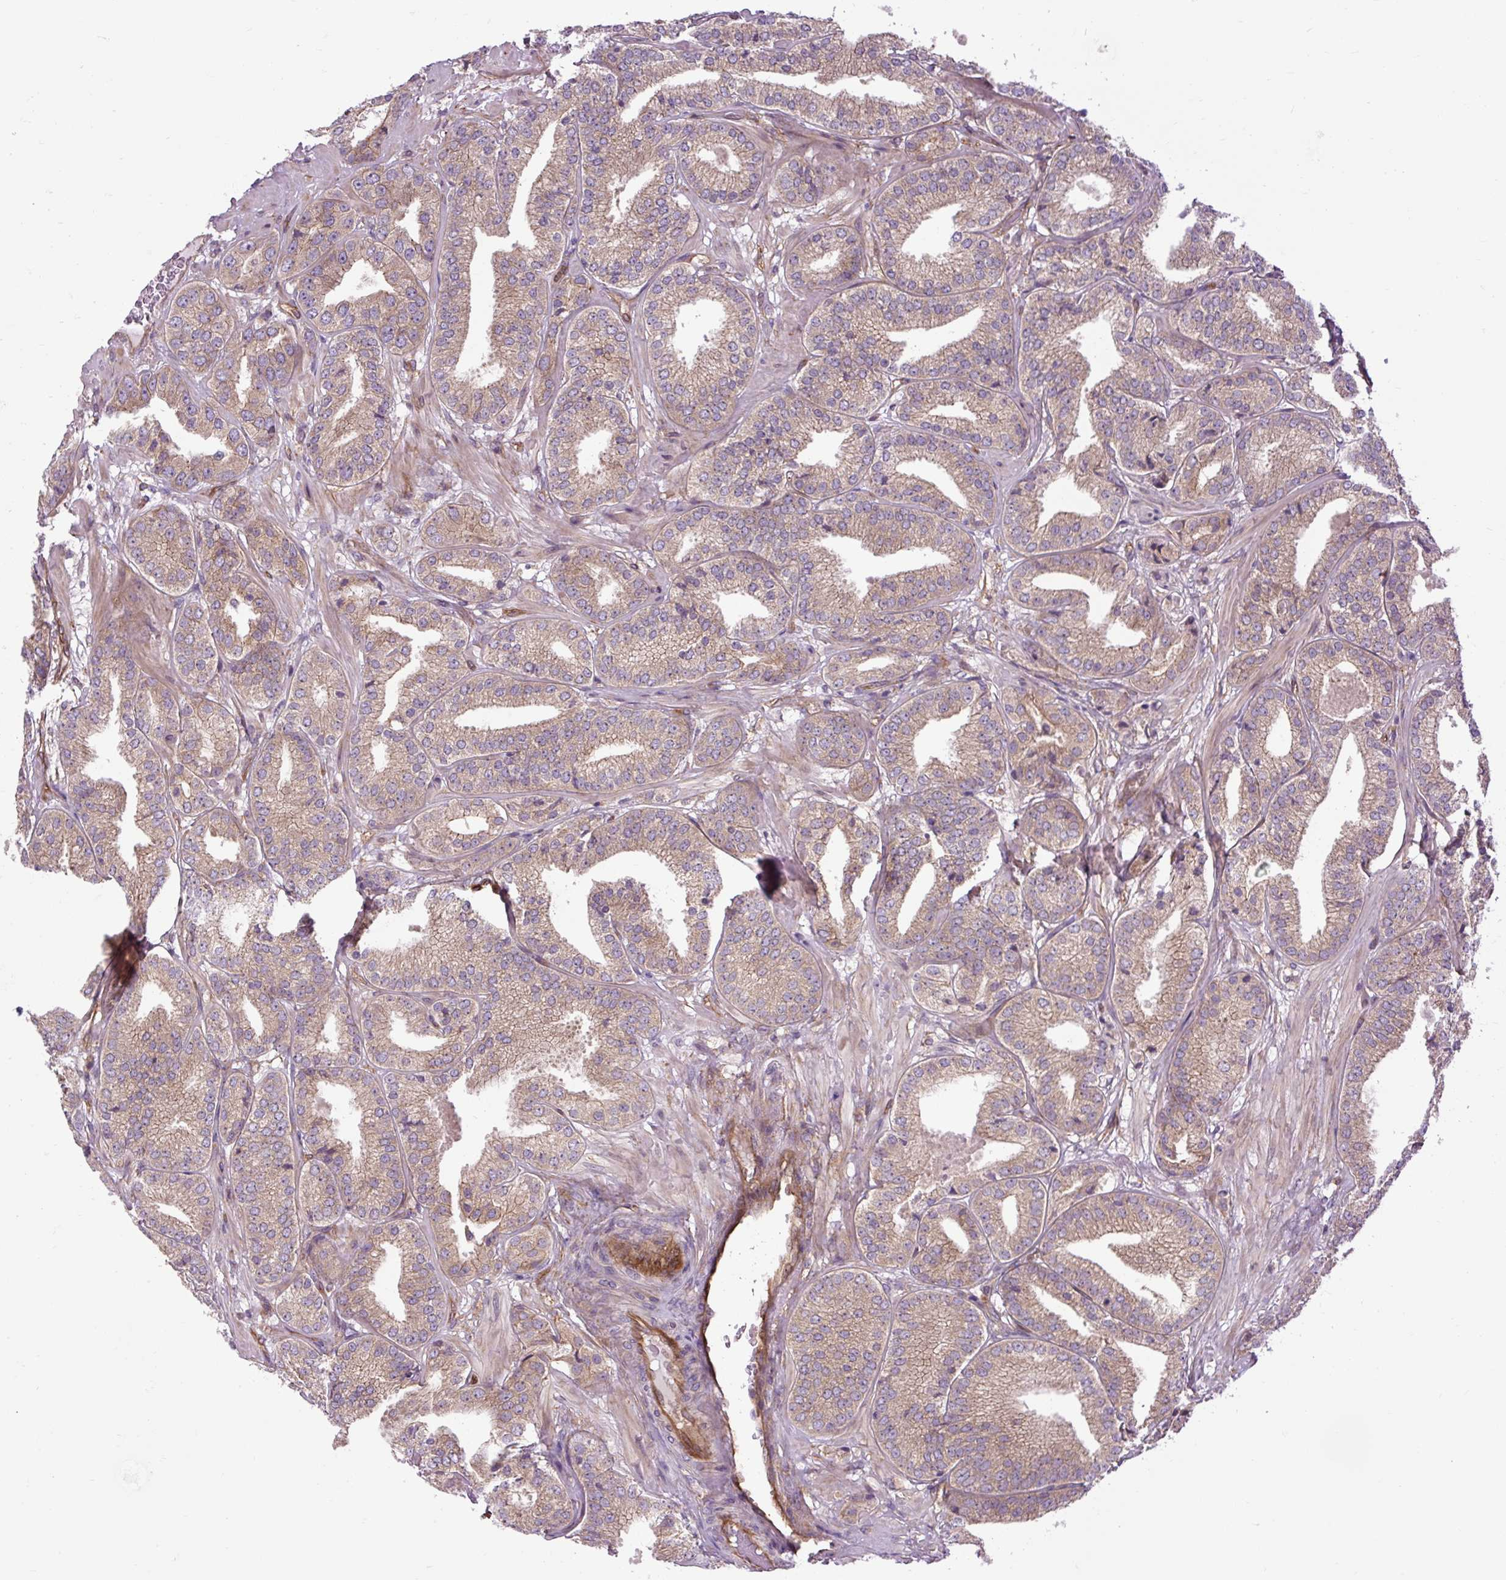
{"staining": {"intensity": "weak", "quantity": ">75%", "location": "cytoplasmic/membranous"}, "tissue": "prostate cancer", "cell_type": "Tumor cells", "image_type": "cancer", "snomed": [{"axis": "morphology", "description": "Adenocarcinoma, High grade"}, {"axis": "topography", "description": "Prostate"}], "caption": "Prostate cancer tissue shows weak cytoplasmic/membranous expression in about >75% of tumor cells, visualized by immunohistochemistry.", "gene": "CCDC93", "patient": {"sex": "male", "age": 63}}